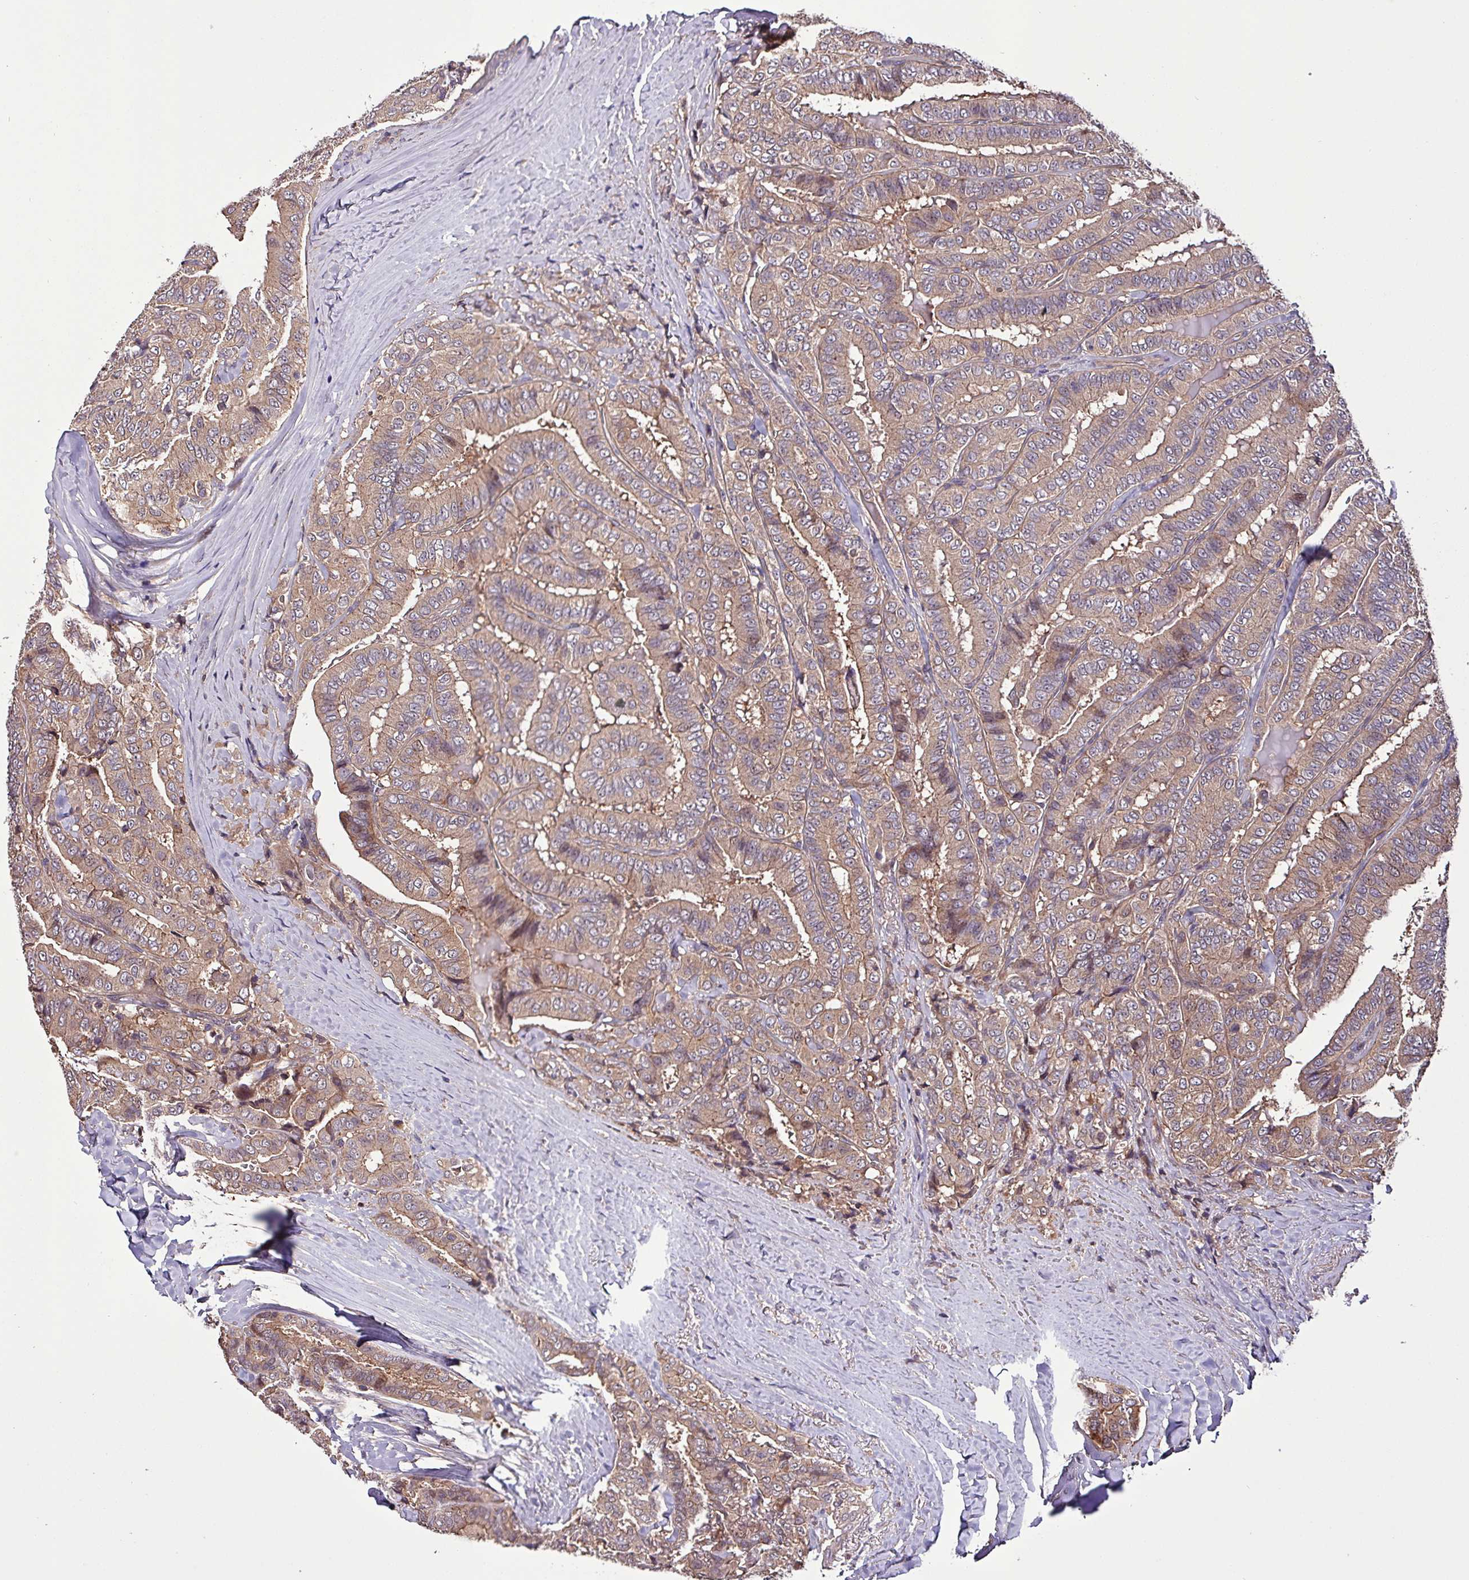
{"staining": {"intensity": "weak", "quantity": ">75%", "location": "cytoplasmic/membranous"}, "tissue": "thyroid cancer", "cell_type": "Tumor cells", "image_type": "cancer", "snomed": [{"axis": "morphology", "description": "Papillary adenocarcinoma, NOS"}, {"axis": "topography", "description": "Thyroid gland"}], "caption": "DAB immunohistochemical staining of thyroid cancer exhibits weak cytoplasmic/membranous protein expression in approximately >75% of tumor cells. (DAB (3,3'-diaminobenzidine) = brown stain, brightfield microscopy at high magnification).", "gene": "PAFAH1B2", "patient": {"sex": "male", "age": 61}}